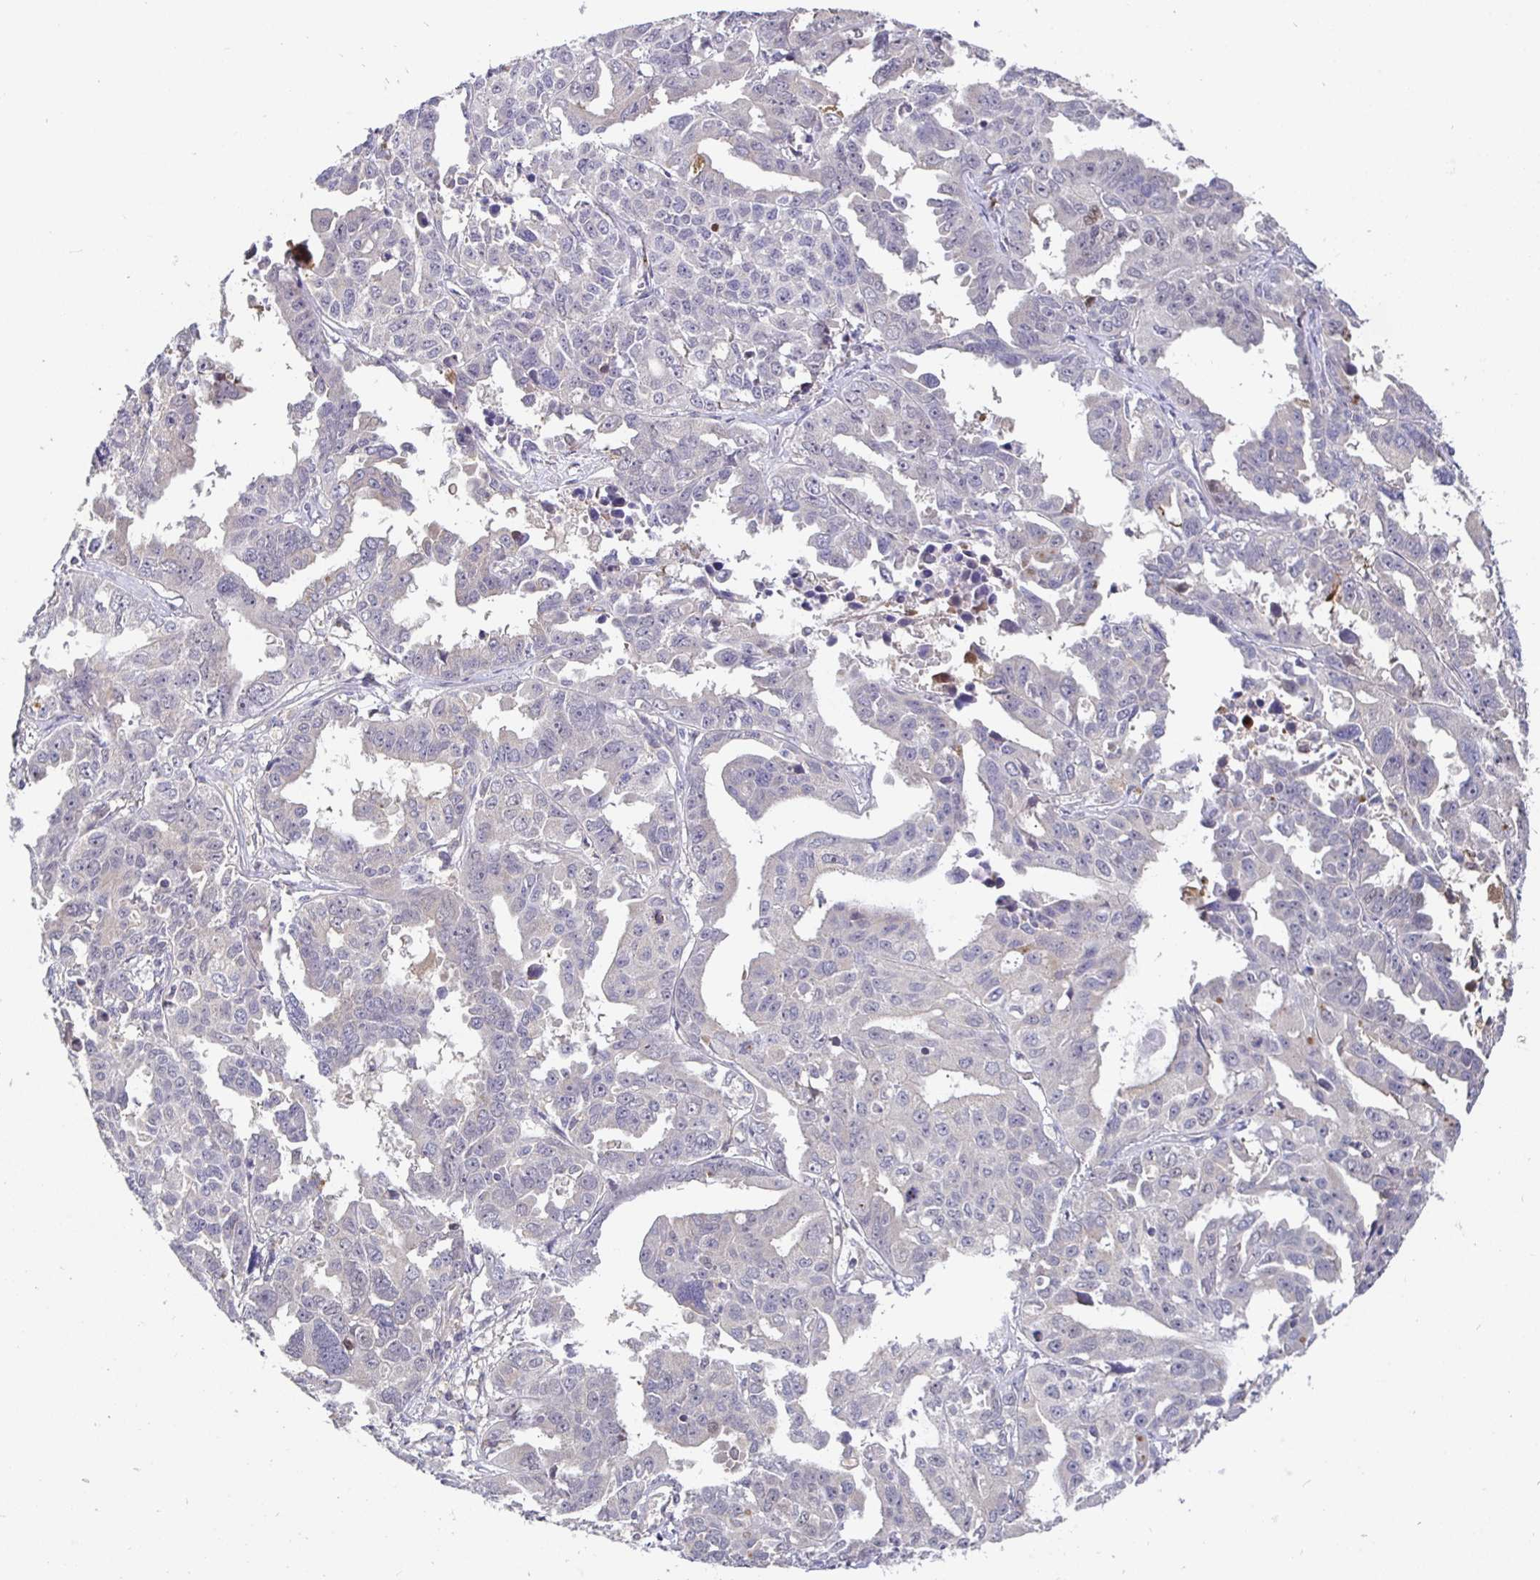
{"staining": {"intensity": "negative", "quantity": "none", "location": "none"}, "tissue": "ovarian cancer", "cell_type": "Tumor cells", "image_type": "cancer", "snomed": [{"axis": "morphology", "description": "Adenocarcinoma, NOS"}, {"axis": "morphology", "description": "Carcinoma, endometroid"}, {"axis": "topography", "description": "Ovary"}], "caption": "DAB immunohistochemical staining of human endometroid carcinoma (ovarian) demonstrates no significant staining in tumor cells.", "gene": "SATB1", "patient": {"sex": "female", "age": 72}}